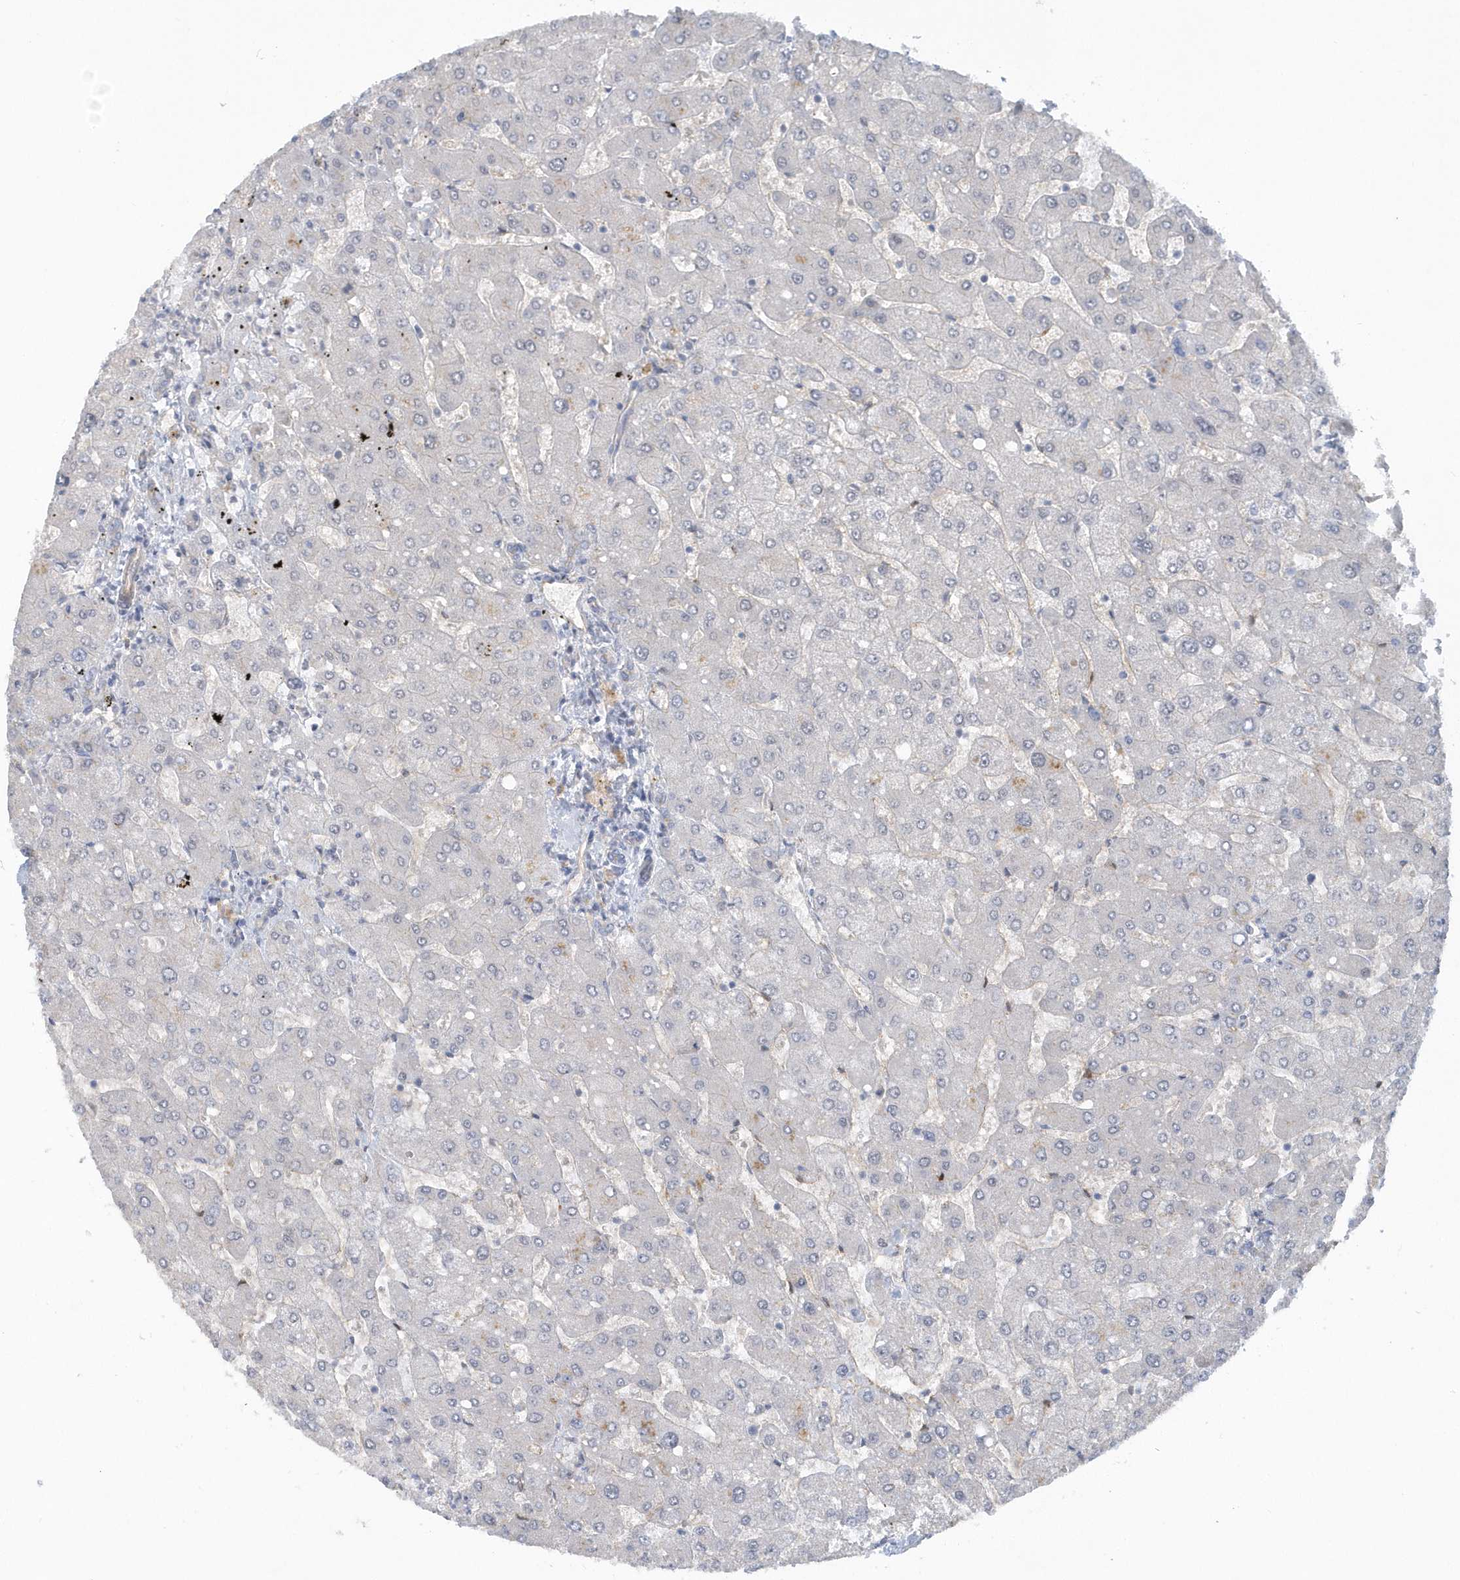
{"staining": {"intensity": "negative", "quantity": "none", "location": "none"}, "tissue": "liver", "cell_type": "Cholangiocytes", "image_type": "normal", "snomed": [{"axis": "morphology", "description": "Normal tissue, NOS"}, {"axis": "topography", "description": "Liver"}], "caption": "Immunohistochemical staining of normal human liver exhibits no significant positivity in cholangiocytes.", "gene": "RAI14", "patient": {"sex": "male", "age": 55}}